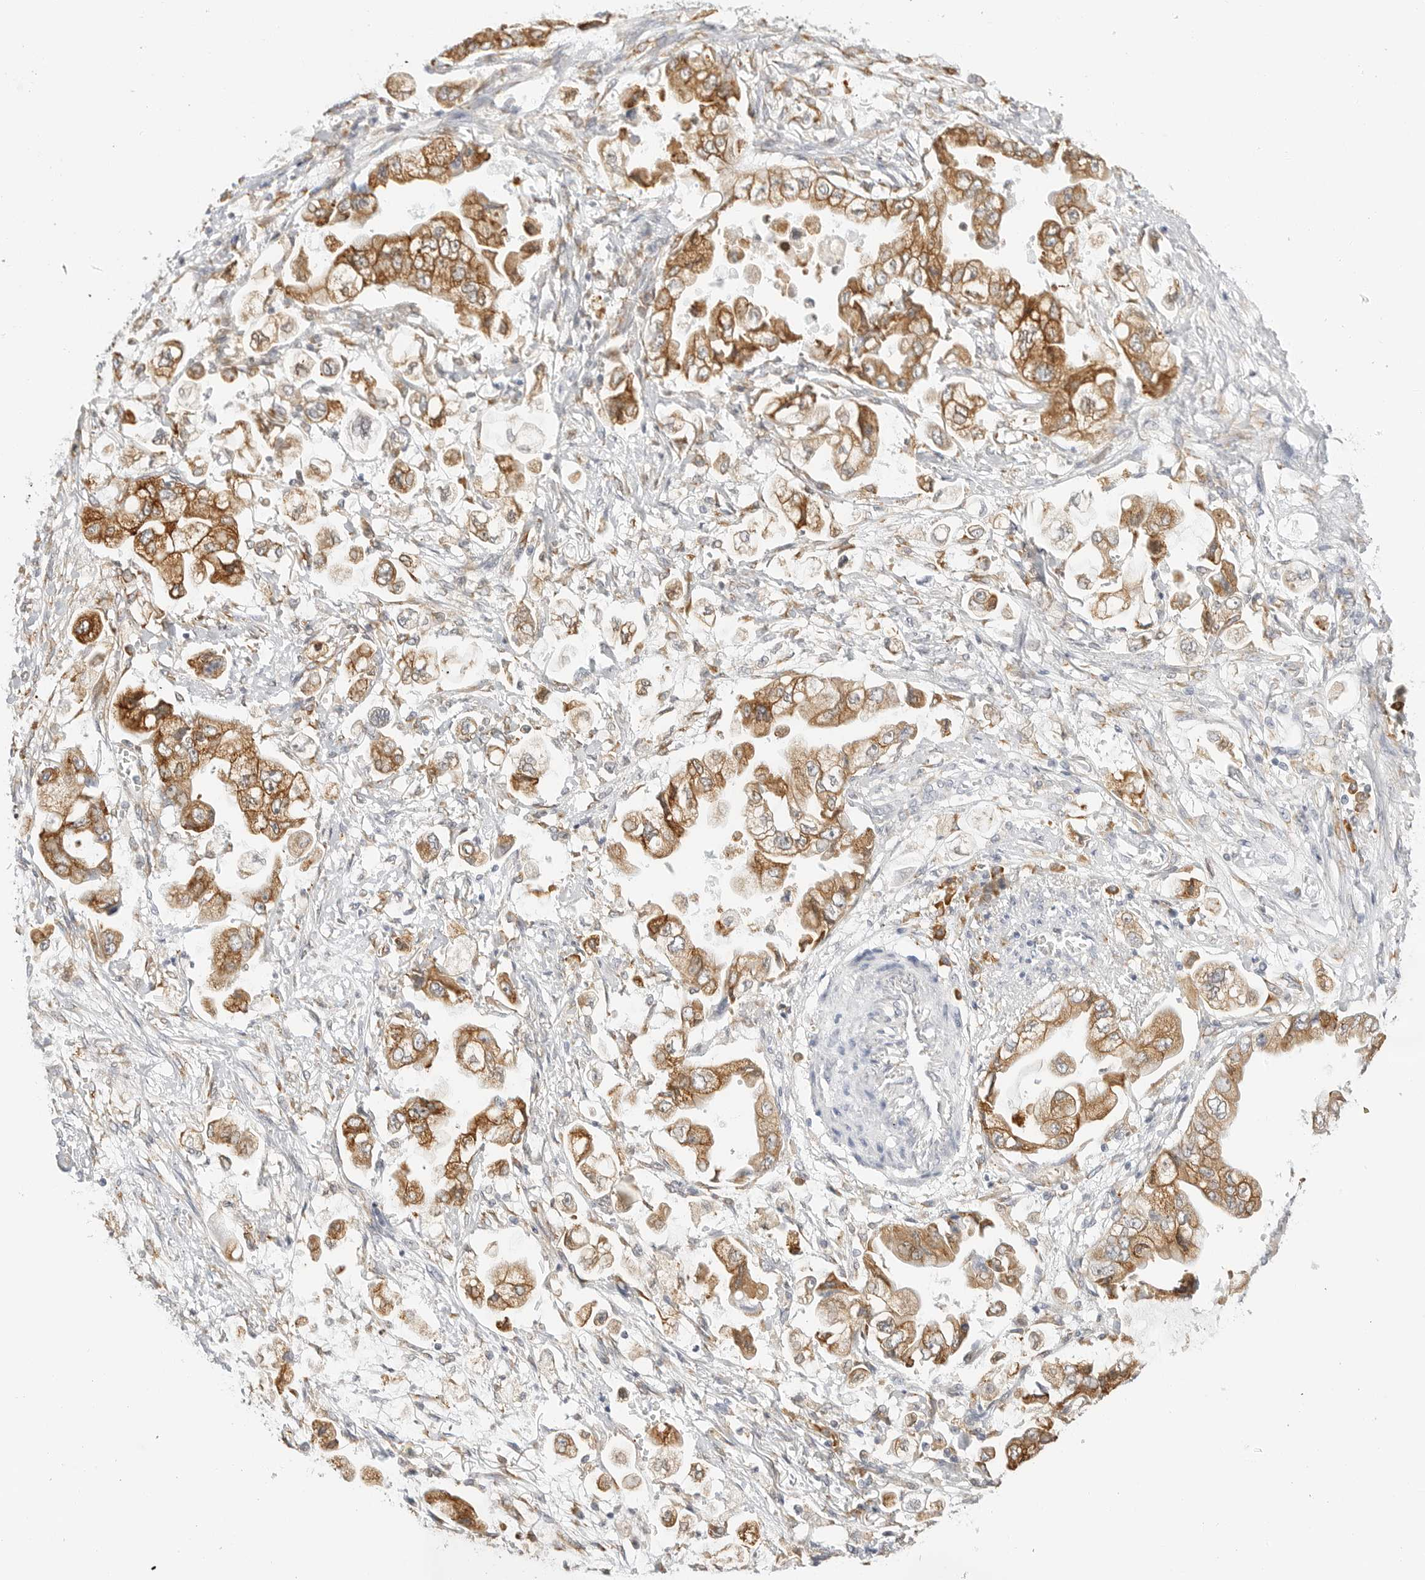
{"staining": {"intensity": "moderate", "quantity": ">75%", "location": "cytoplasmic/membranous"}, "tissue": "stomach cancer", "cell_type": "Tumor cells", "image_type": "cancer", "snomed": [{"axis": "morphology", "description": "Adenocarcinoma, NOS"}, {"axis": "topography", "description": "Stomach"}], "caption": "Human stomach cancer stained for a protein (brown) reveals moderate cytoplasmic/membranous positive positivity in approximately >75% of tumor cells.", "gene": "THEM4", "patient": {"sex": "male", "age": 62}}